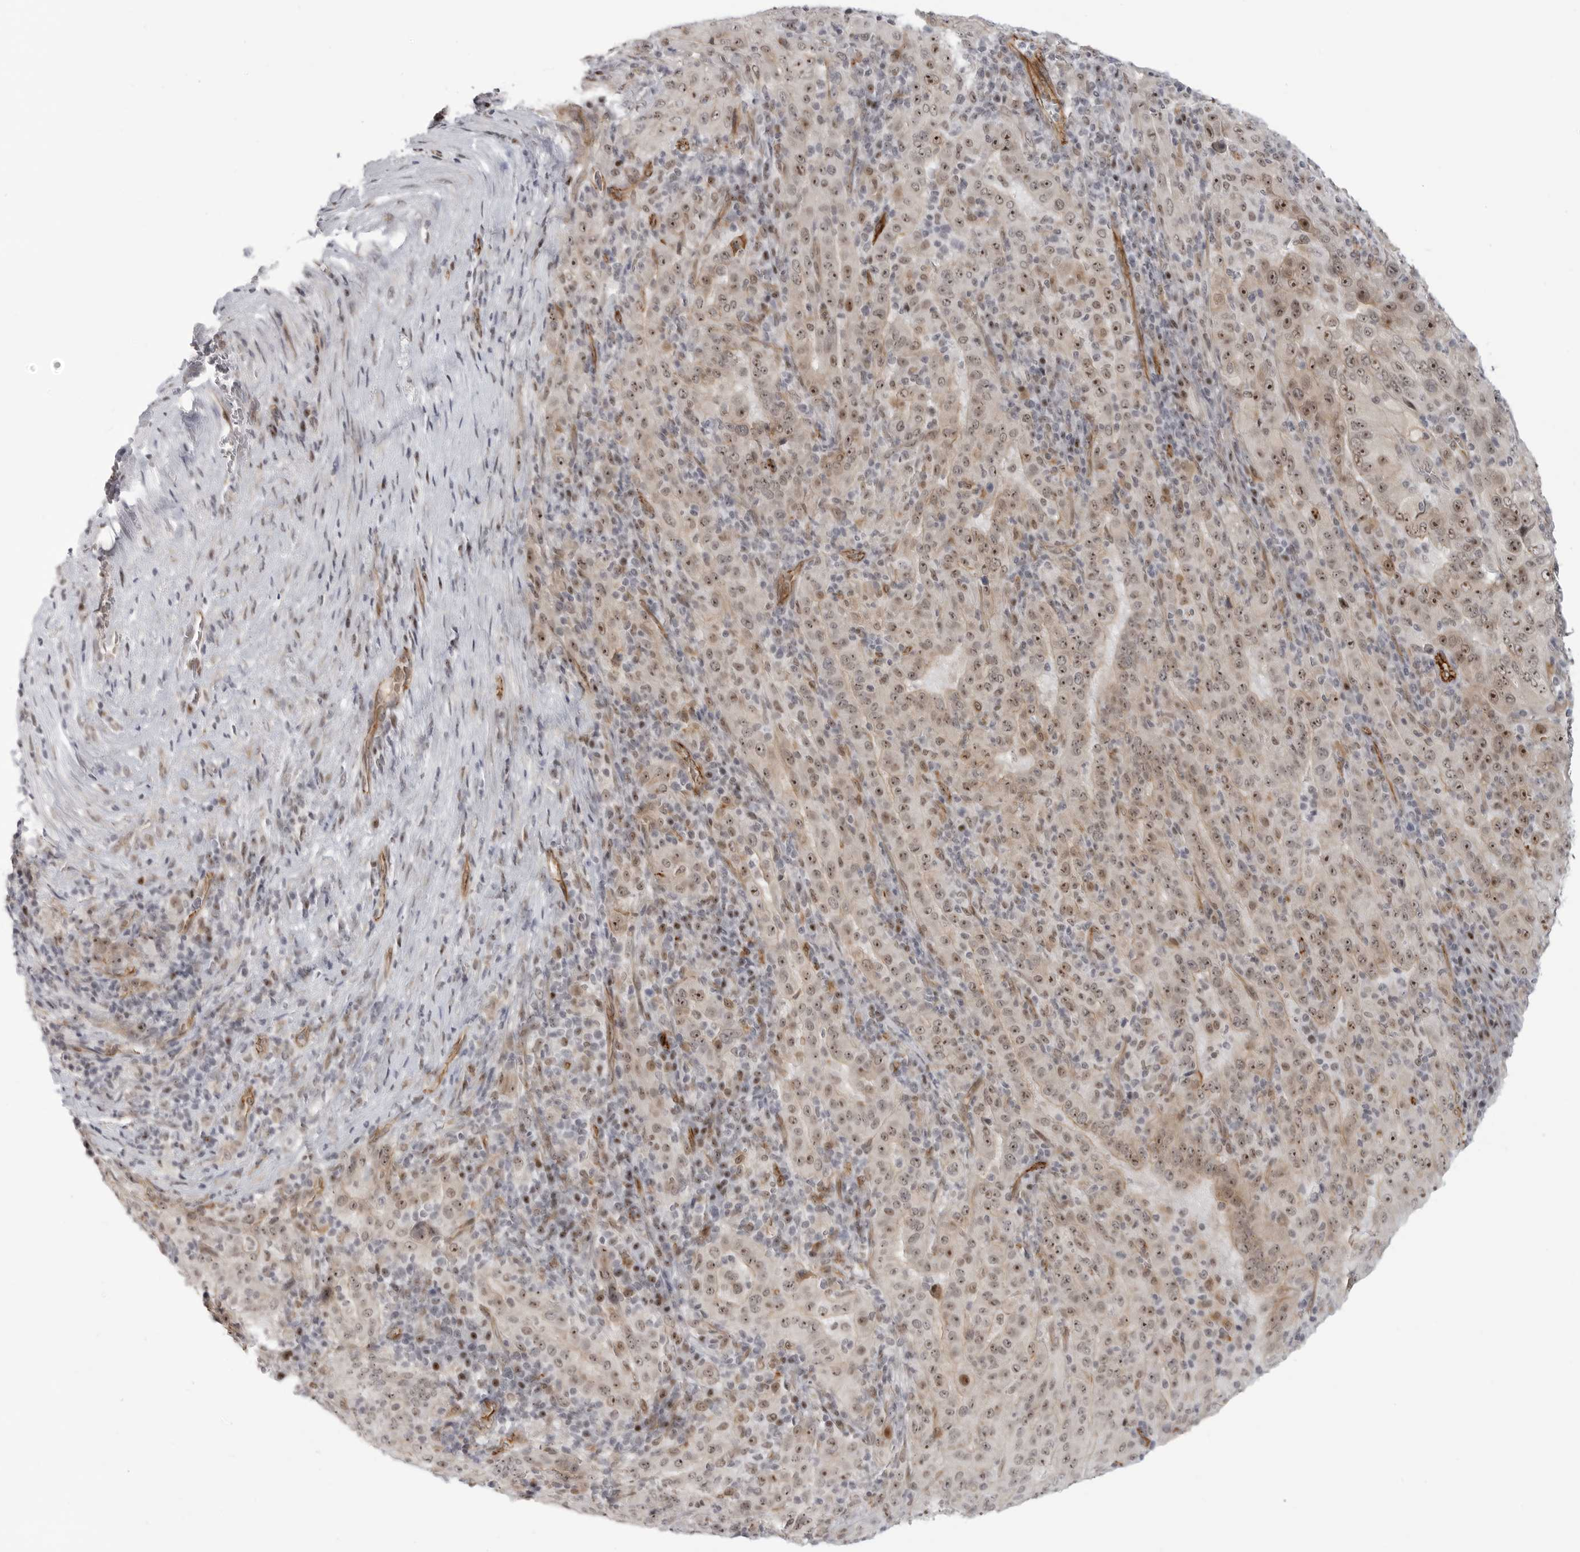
{"staining": {"intensity": "moderate", "quantity": ">75%", "location": "nuclear"}, "tissue": "pancreatic cancer", "cell_type": "Tumor cells", "image_type": "cancer", "snomed": [{"axis": "morphology", "description": "Adenocarcinoma, NOS"}, {"axis": "topography", "description": "Pancreas"}], "caption": "The histopathology image displays a brown stain indicating the presence of a protein in the nuclear of tumor cells in adenocarcinoma (pancreatic). (brown staining indicates protein expression, while blue staining denotes nuclei).", "gene": "CEP295NL", "patient": {"sex": "male", "age": 63}}